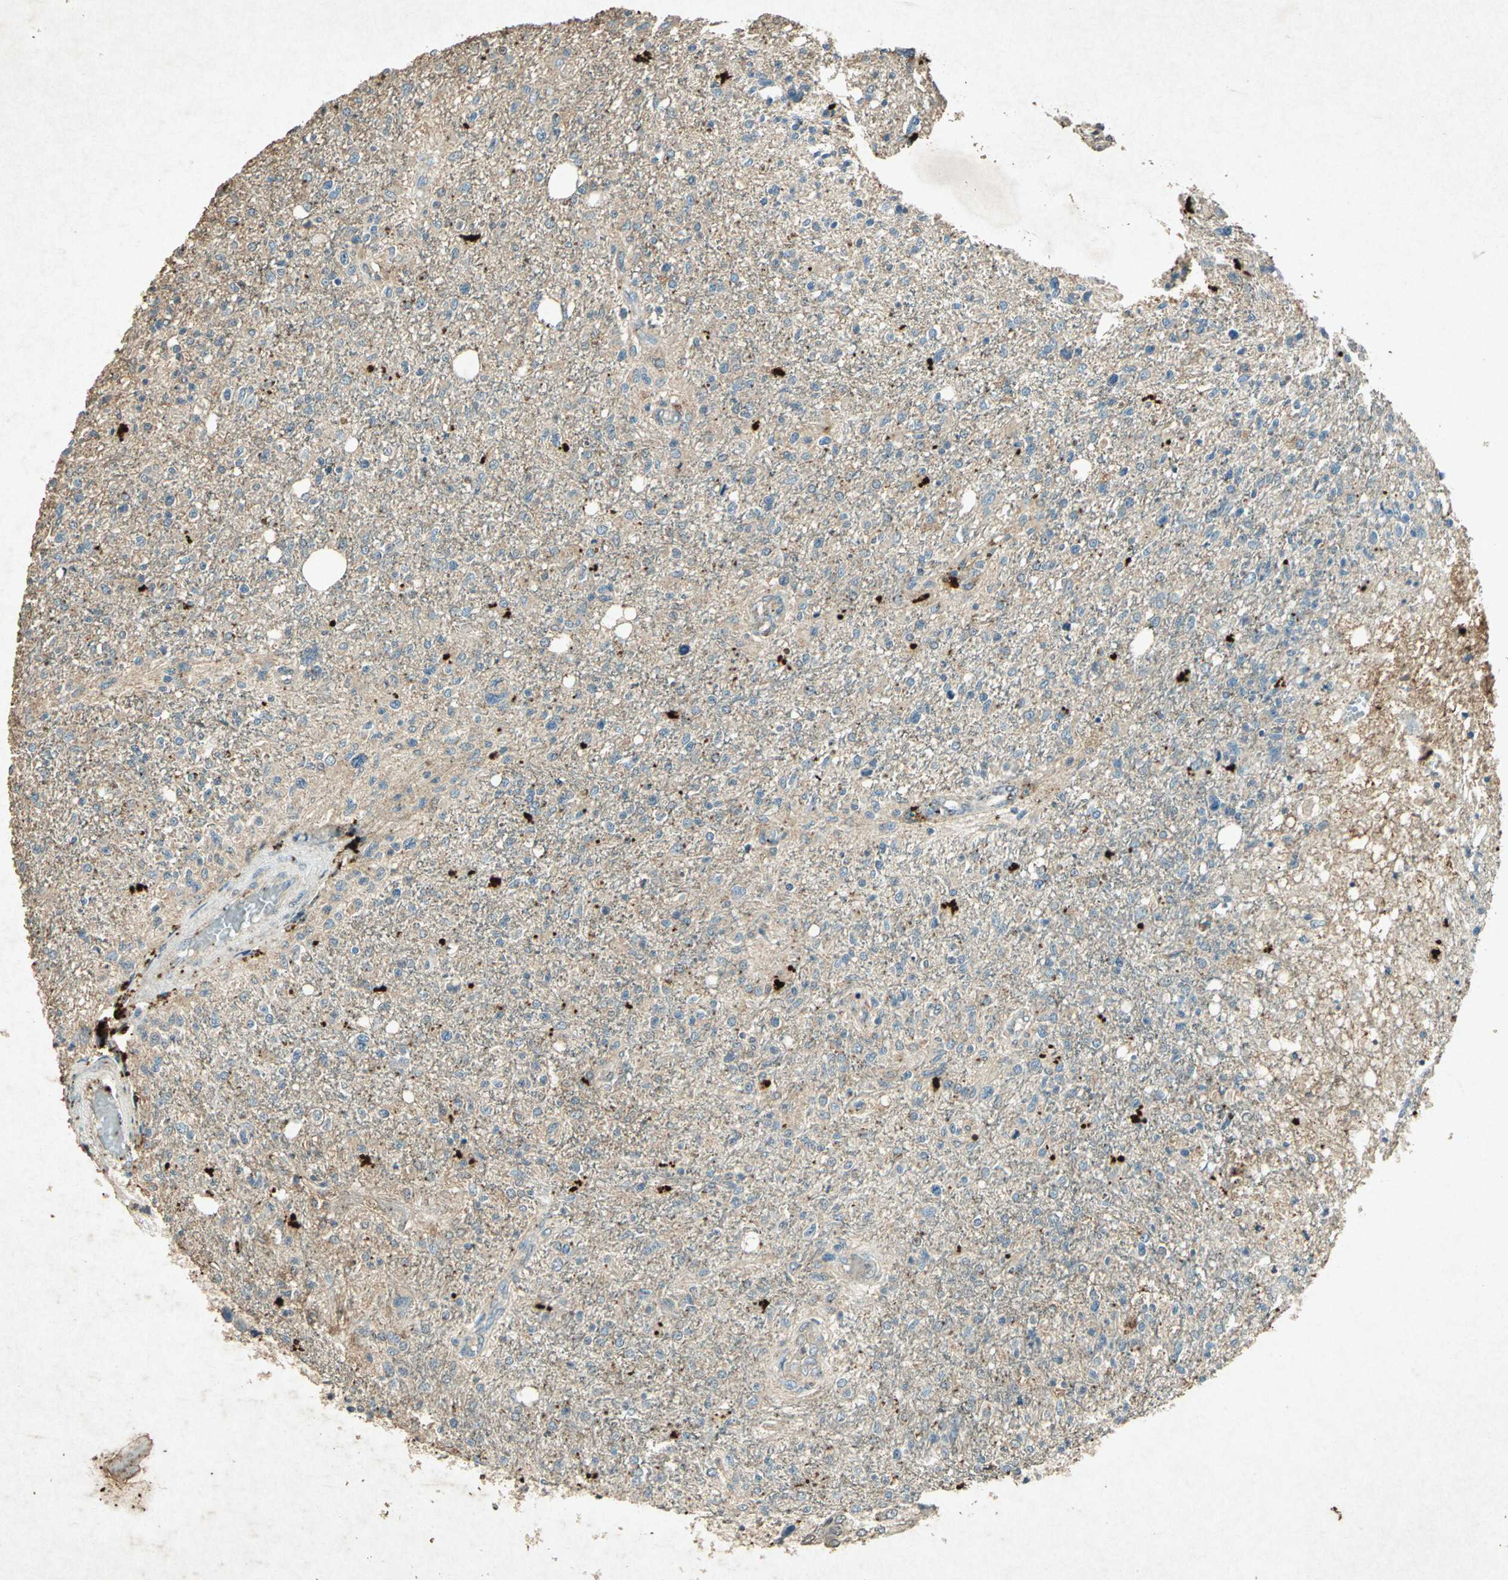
{"staining": {"intensity": "weak", "quantity": "25%-75%", "location": "cytoplasmic/membranous"}, "tissue": "glioma", "cell_type": "Tumor cells", "image_type": "cancer", "snomed": [{"axis": "morphology", "description": "Glioma, malignant, High grade"}, {"axis": "topography", "description": "Cerebral cortex"}], "caption": "A photomicrograph of high-grade glioma (malignant) stained for a protein demonstrates weak cytoplasmic/membranous brown staining in tumor cells.", "gene": "PSEN1", "patient": {"sex": "male", "age": 76}}